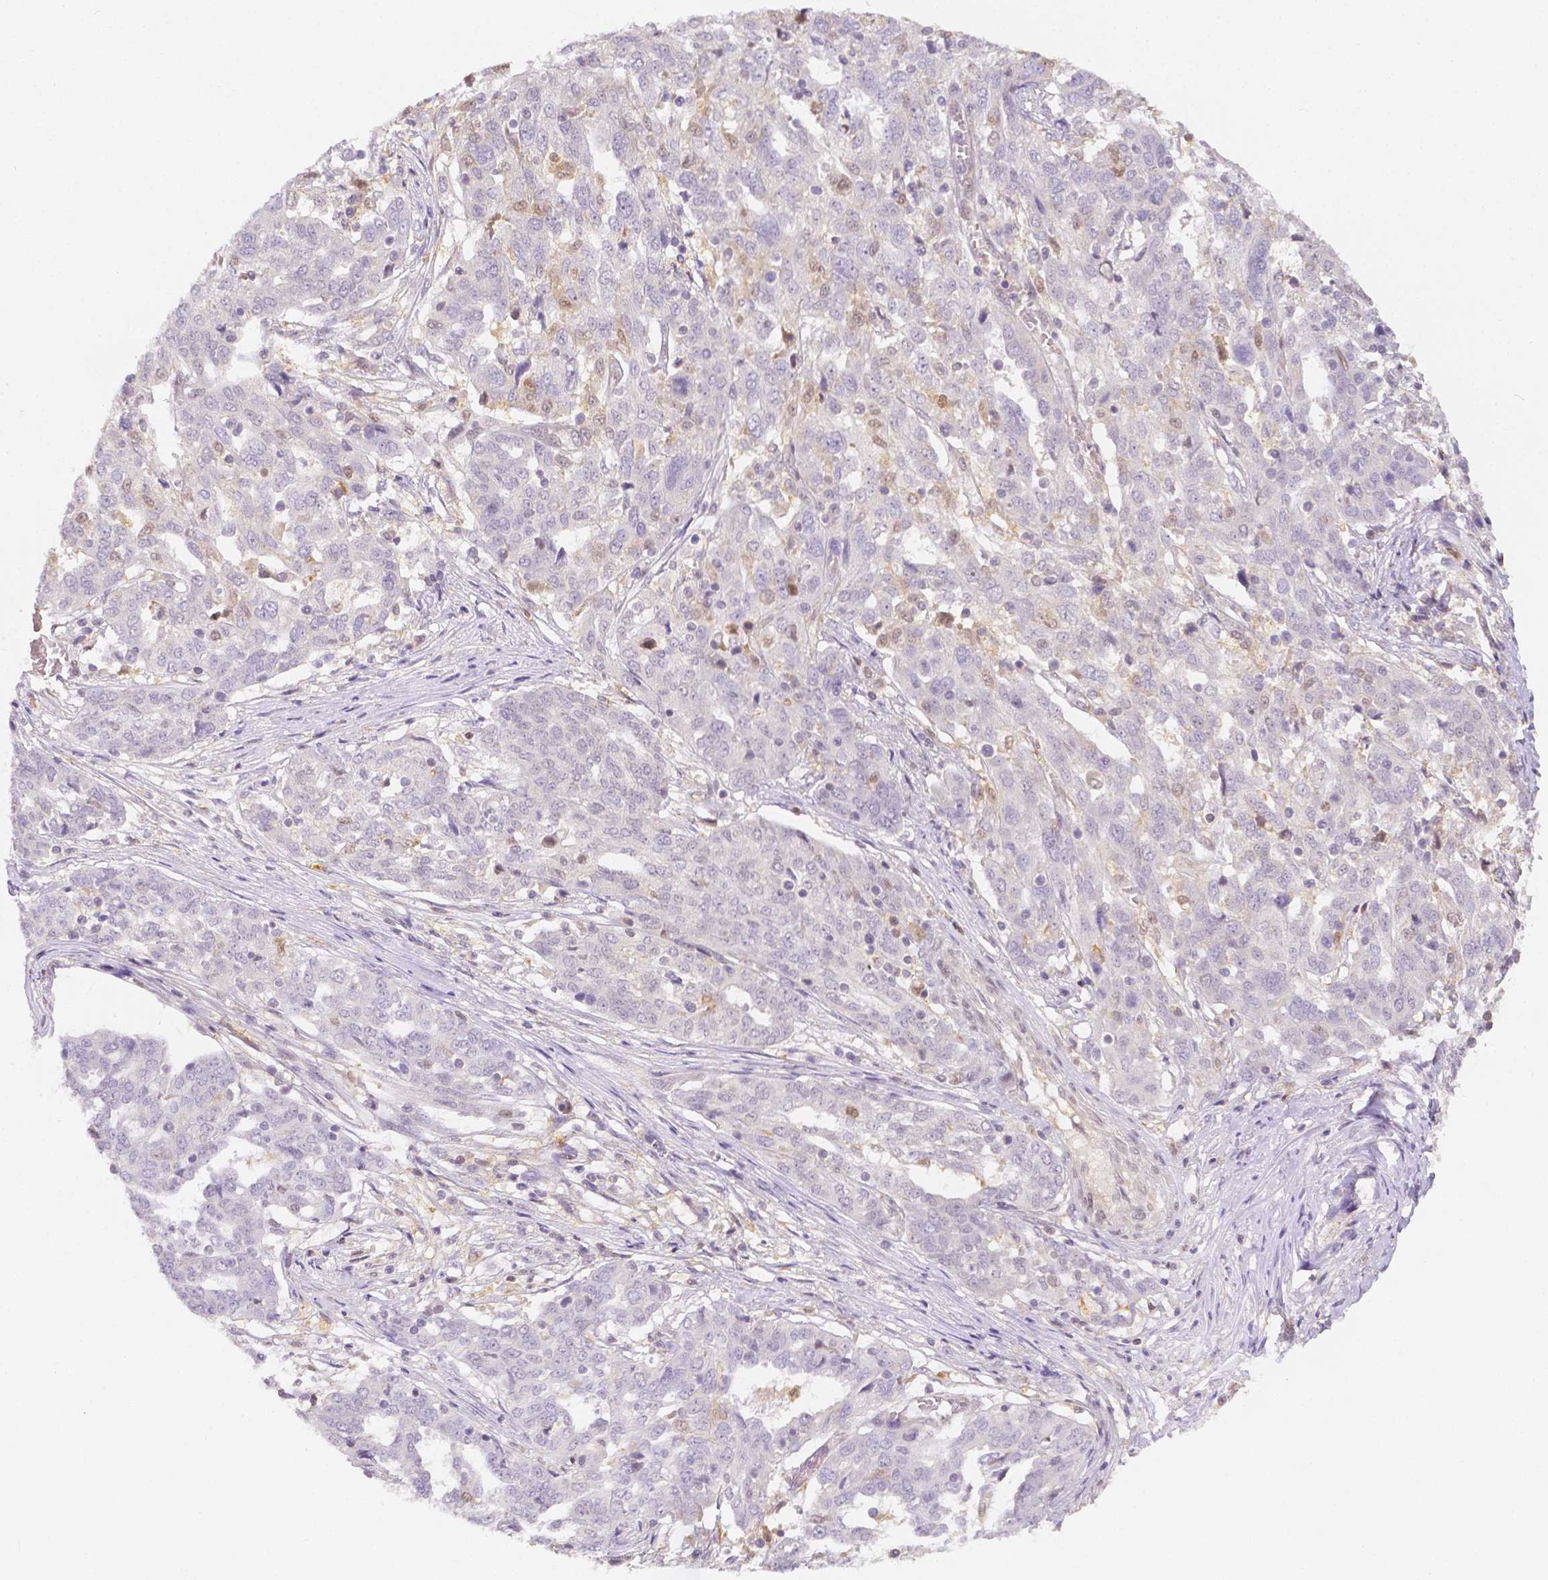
{"staining": {"intensity": "negative", "quantity": "none", "location": "none"}, "tissue": "ovarian cancer", "cell_type": "Tumor cells", "image_type": "cancer", "snomed": [{"axis": "morphology", "description": "Cystadenocarcinoma, serous, NOS"}, {"axis": "topography", "description": "Ovary"}], "caption": "High power microscopy image of an immunohistochemistry micrograph of ovarian cancer, revealing no significant positivity in tumor cells. The staining is performed using DAB (3,3'-diaminobenzidine) brown chromogen with nuclei counter-stained in using hematoxylin.", "gene": "SGTB", "patient": {"sex": "female", "age": 67}}